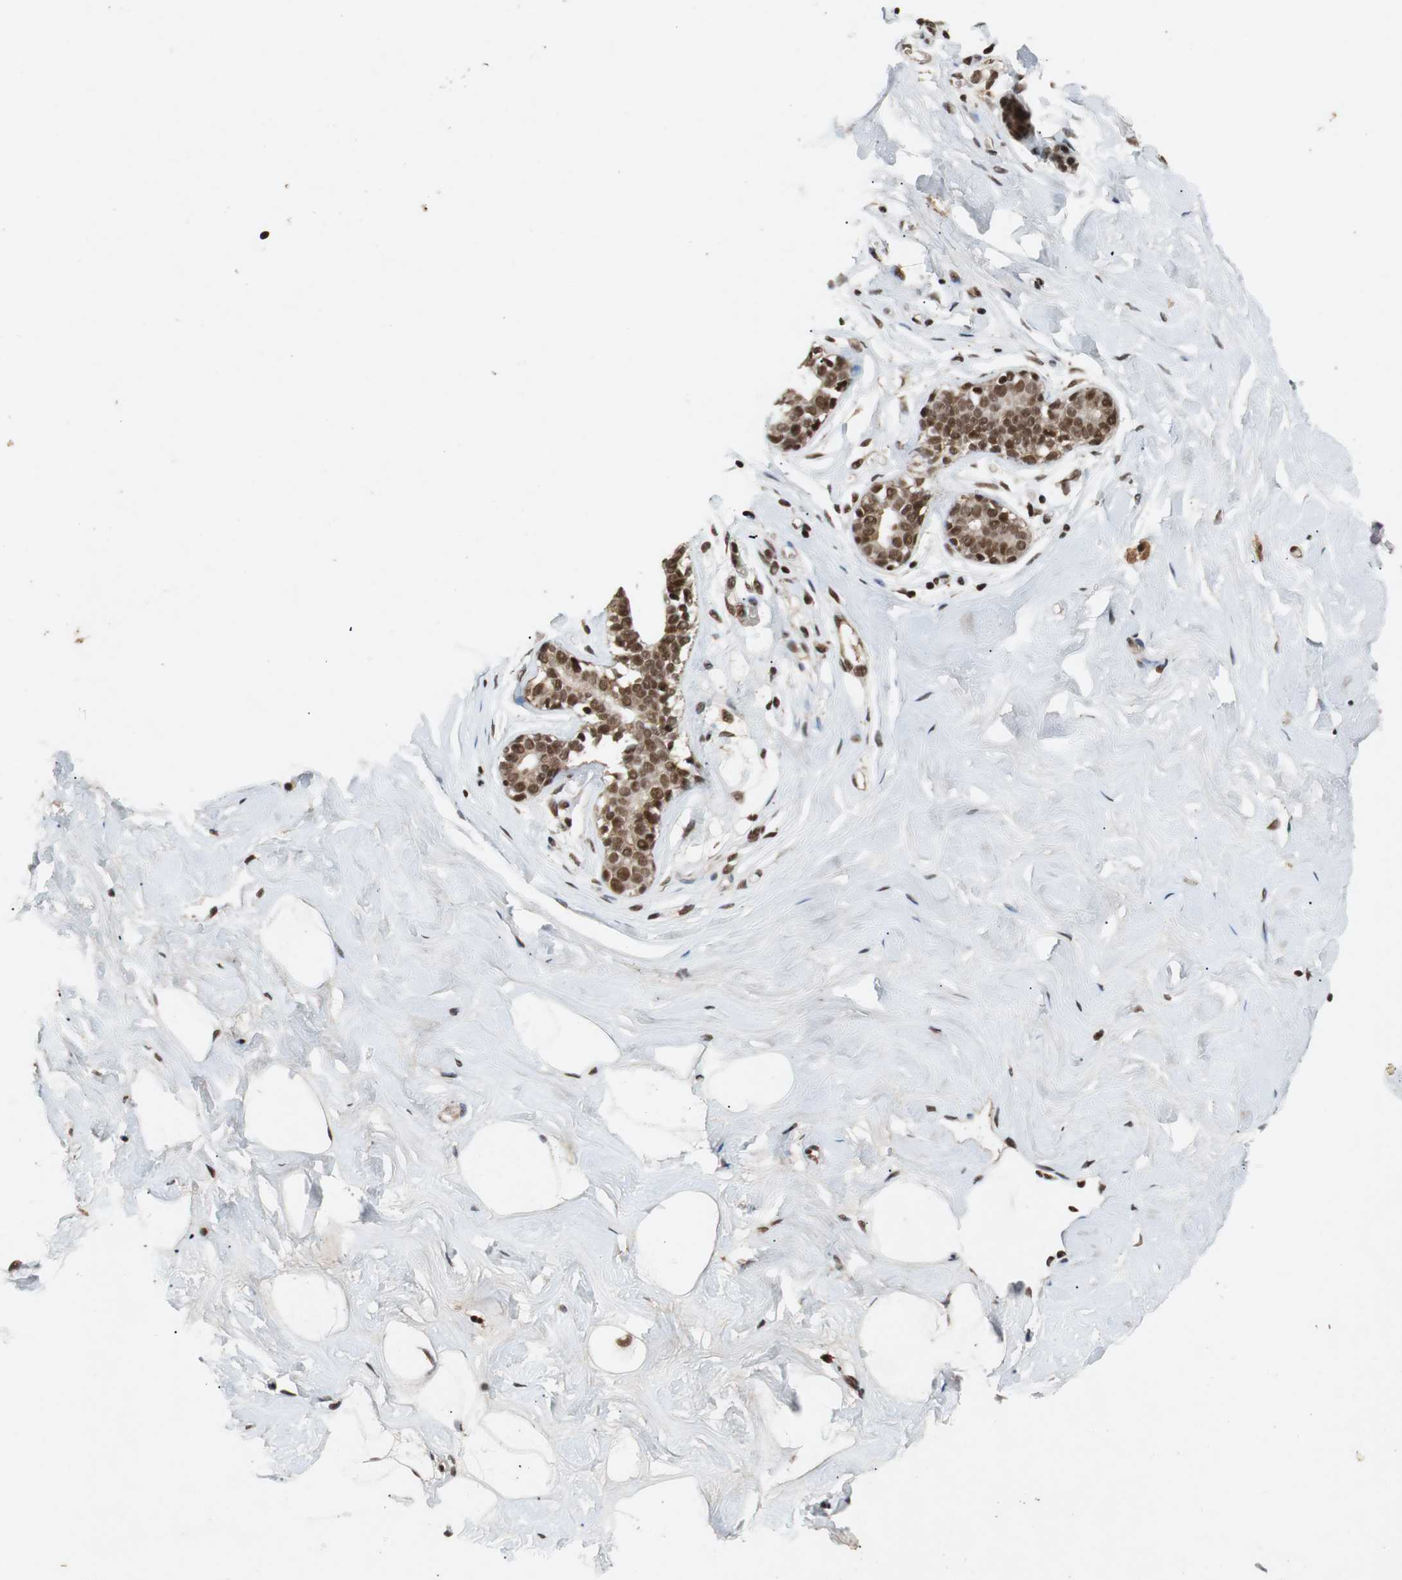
{"staining": {"intensity": "moderate", "quantity": ">75%", "location": "nuclear"}, "tissue": "breast", "cell_type": "Adipocytes", "image_type": "normal", "snomed": [{"axis": "morphology", "description": "Normal tissue, NOS"}, {"axis": "topography", "description": "Breast"}], "caption": "Immunohistochemistry of benign human breast shows medium levels of moderate nuclear staining in approximately >75% of adipocytes.", "gene": "TAF5", "patient": {"sex": "female", "age": 23}}